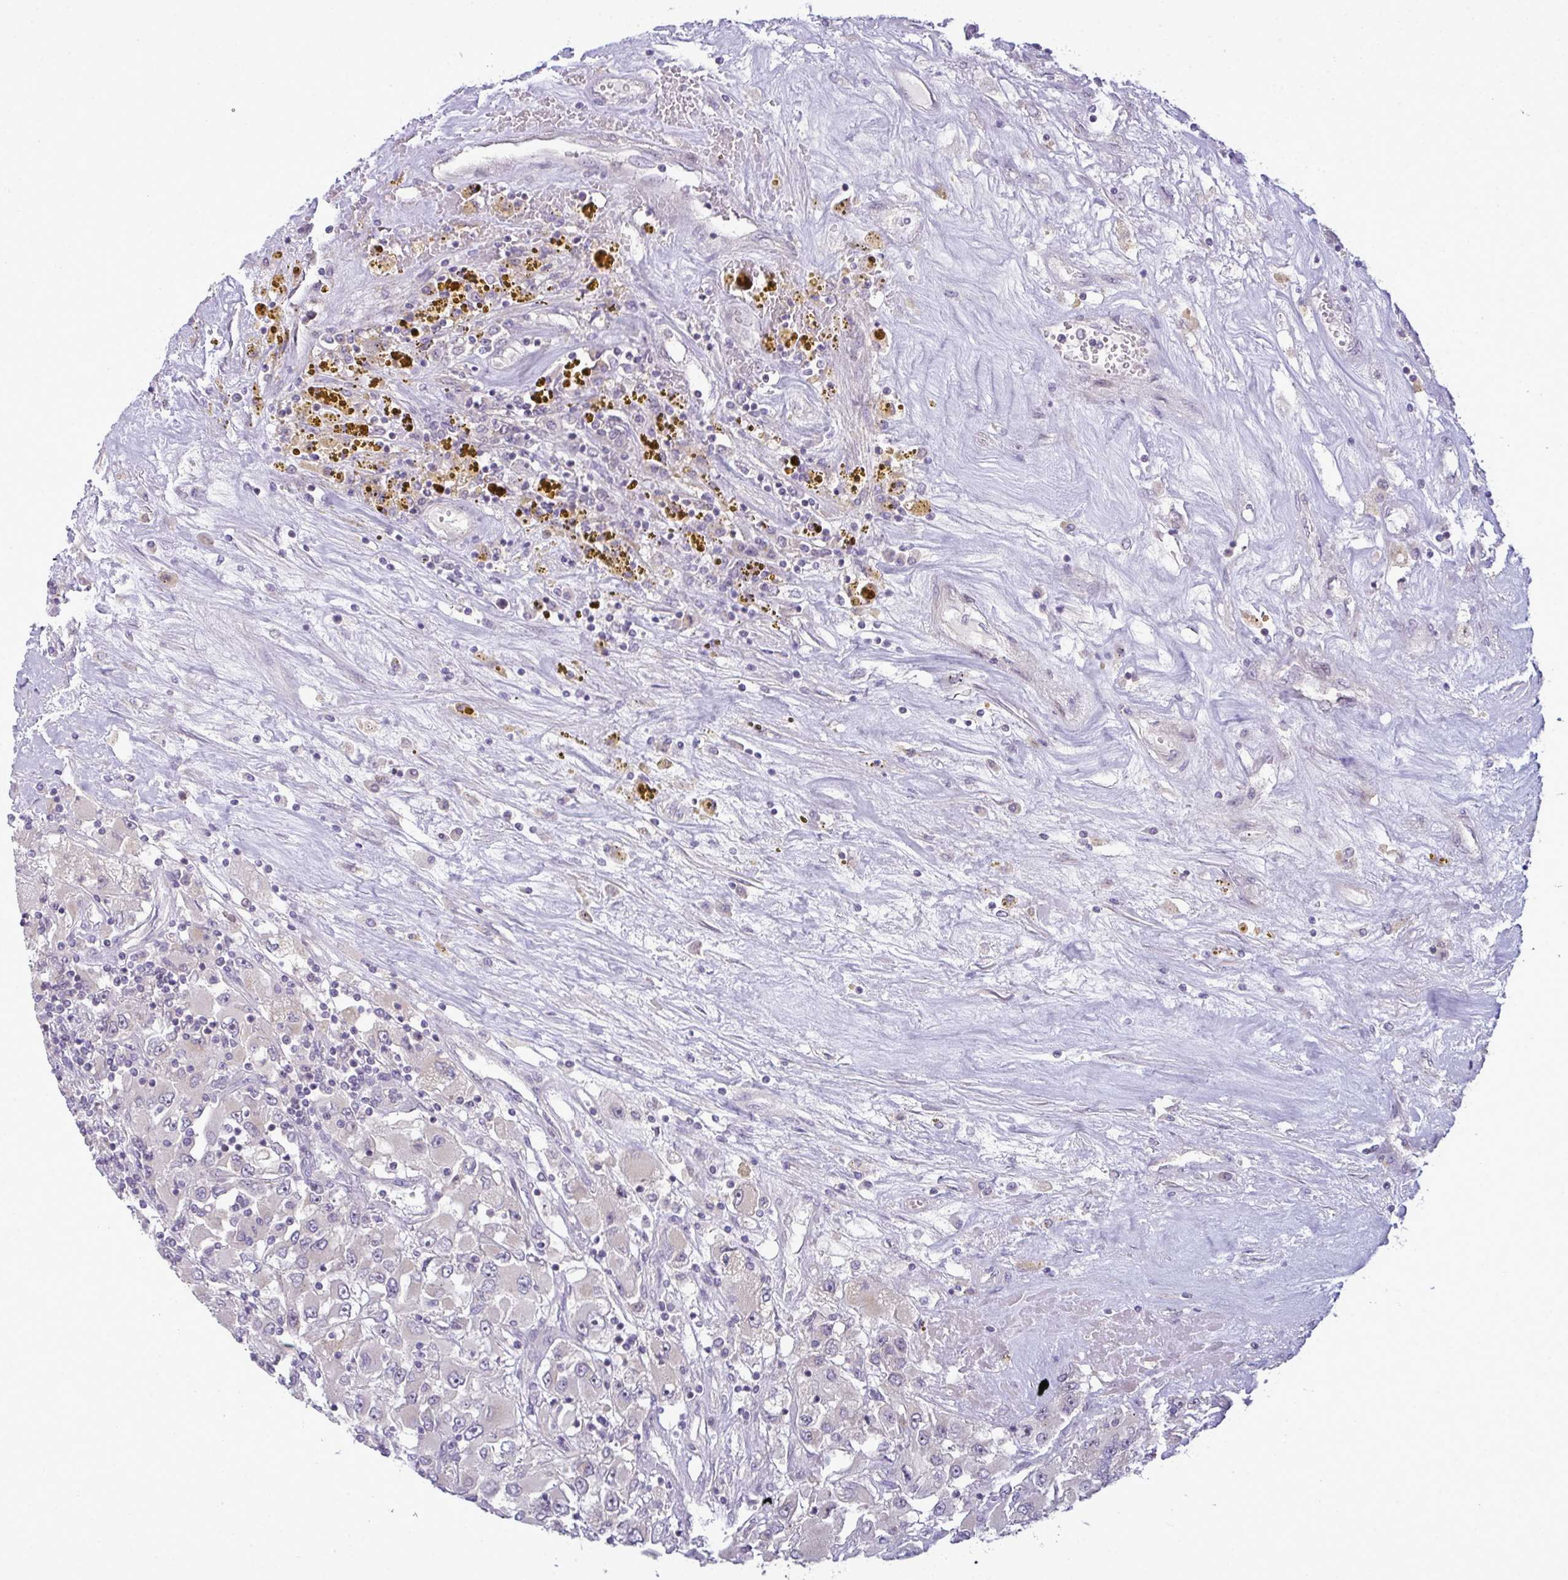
{"staining": {"intensity": "negative", "quantity": "none", "location": "none"}, "tissue": "renal cancer", "cell_type": "Tumor cells", "image_type": "cancer", "snomed": [{"axis": "morphology", "description": "Adenocarcinoma, NOS"}, {"axis": "topography", "description": "Kidney"}], "caption": "A high-resolution micrograph shows immunohistochemistry (IHC) staining of renal cancer (adenocarcinoma), which exhibits no significant positivity in tumor cells. The staining is performed using DAB (3,3'-diaminobenzidine) brown chromogen with nuclei counter-stained in using hematoxylin.", "gene": "NT5C1A", "patient": {"sex": "female", "age": 52}}